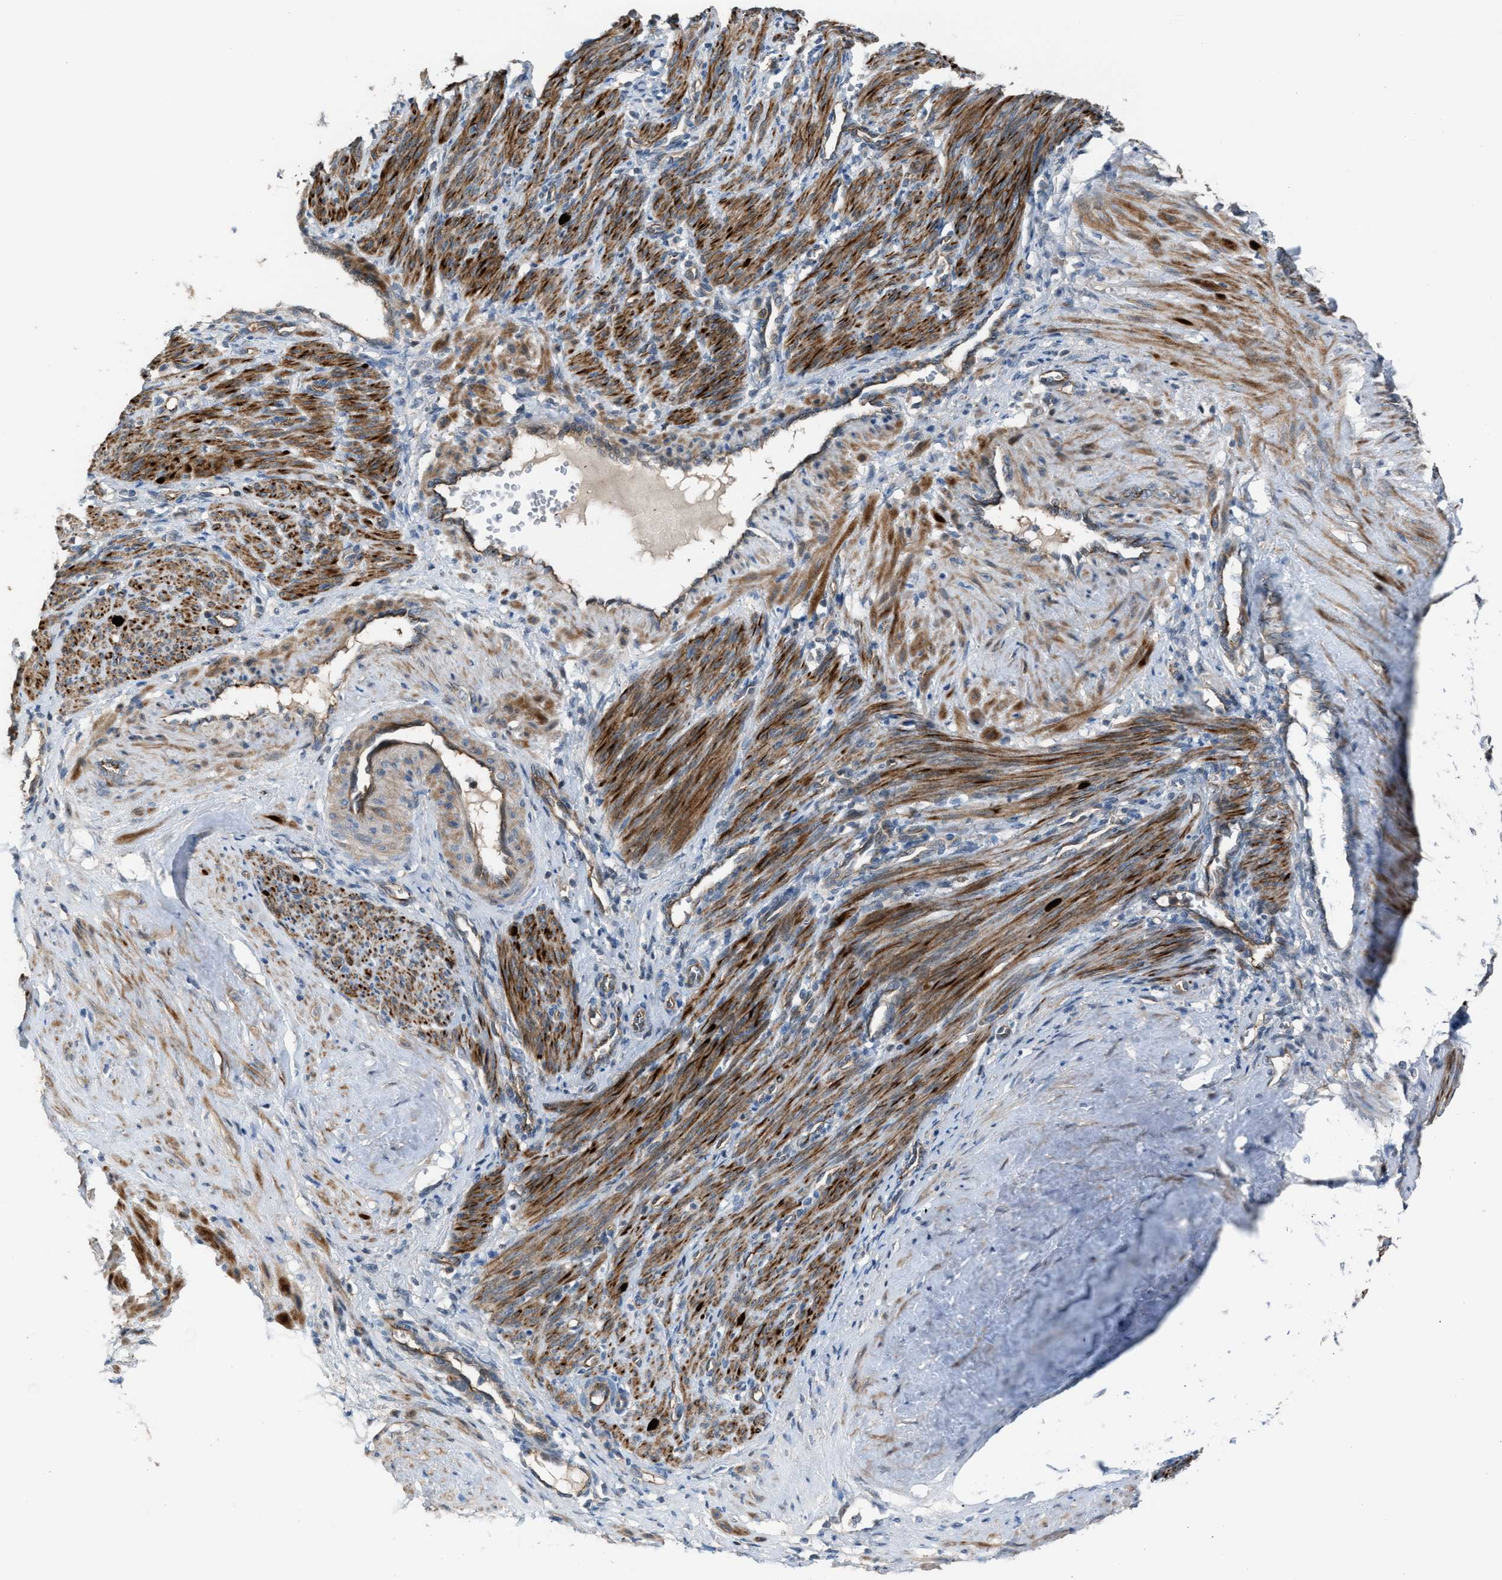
{"staining": {"intensity": "strong", "quantity": ">75%", "location": "cytoplasmic/membranous"}, "tissue": "smooth muscle", "cell_type": "Smooth muscle cells", "image_type": "normal", "snomed": [{"axis": "morphology", "description": "Normal tissue, NOS"}, {"axis": "topography", "description": "Endometrium"}], "caption": "Protein staining exhibits strong cytoplasmic/membranous staining in about >75% of smooth muscle cells in normal smooth muscle. (DAB IHC, brown staining for protein, blue staining for nuclei).", "gene": "CRTC1", "patient": {"sex": "female", "age": 33}}